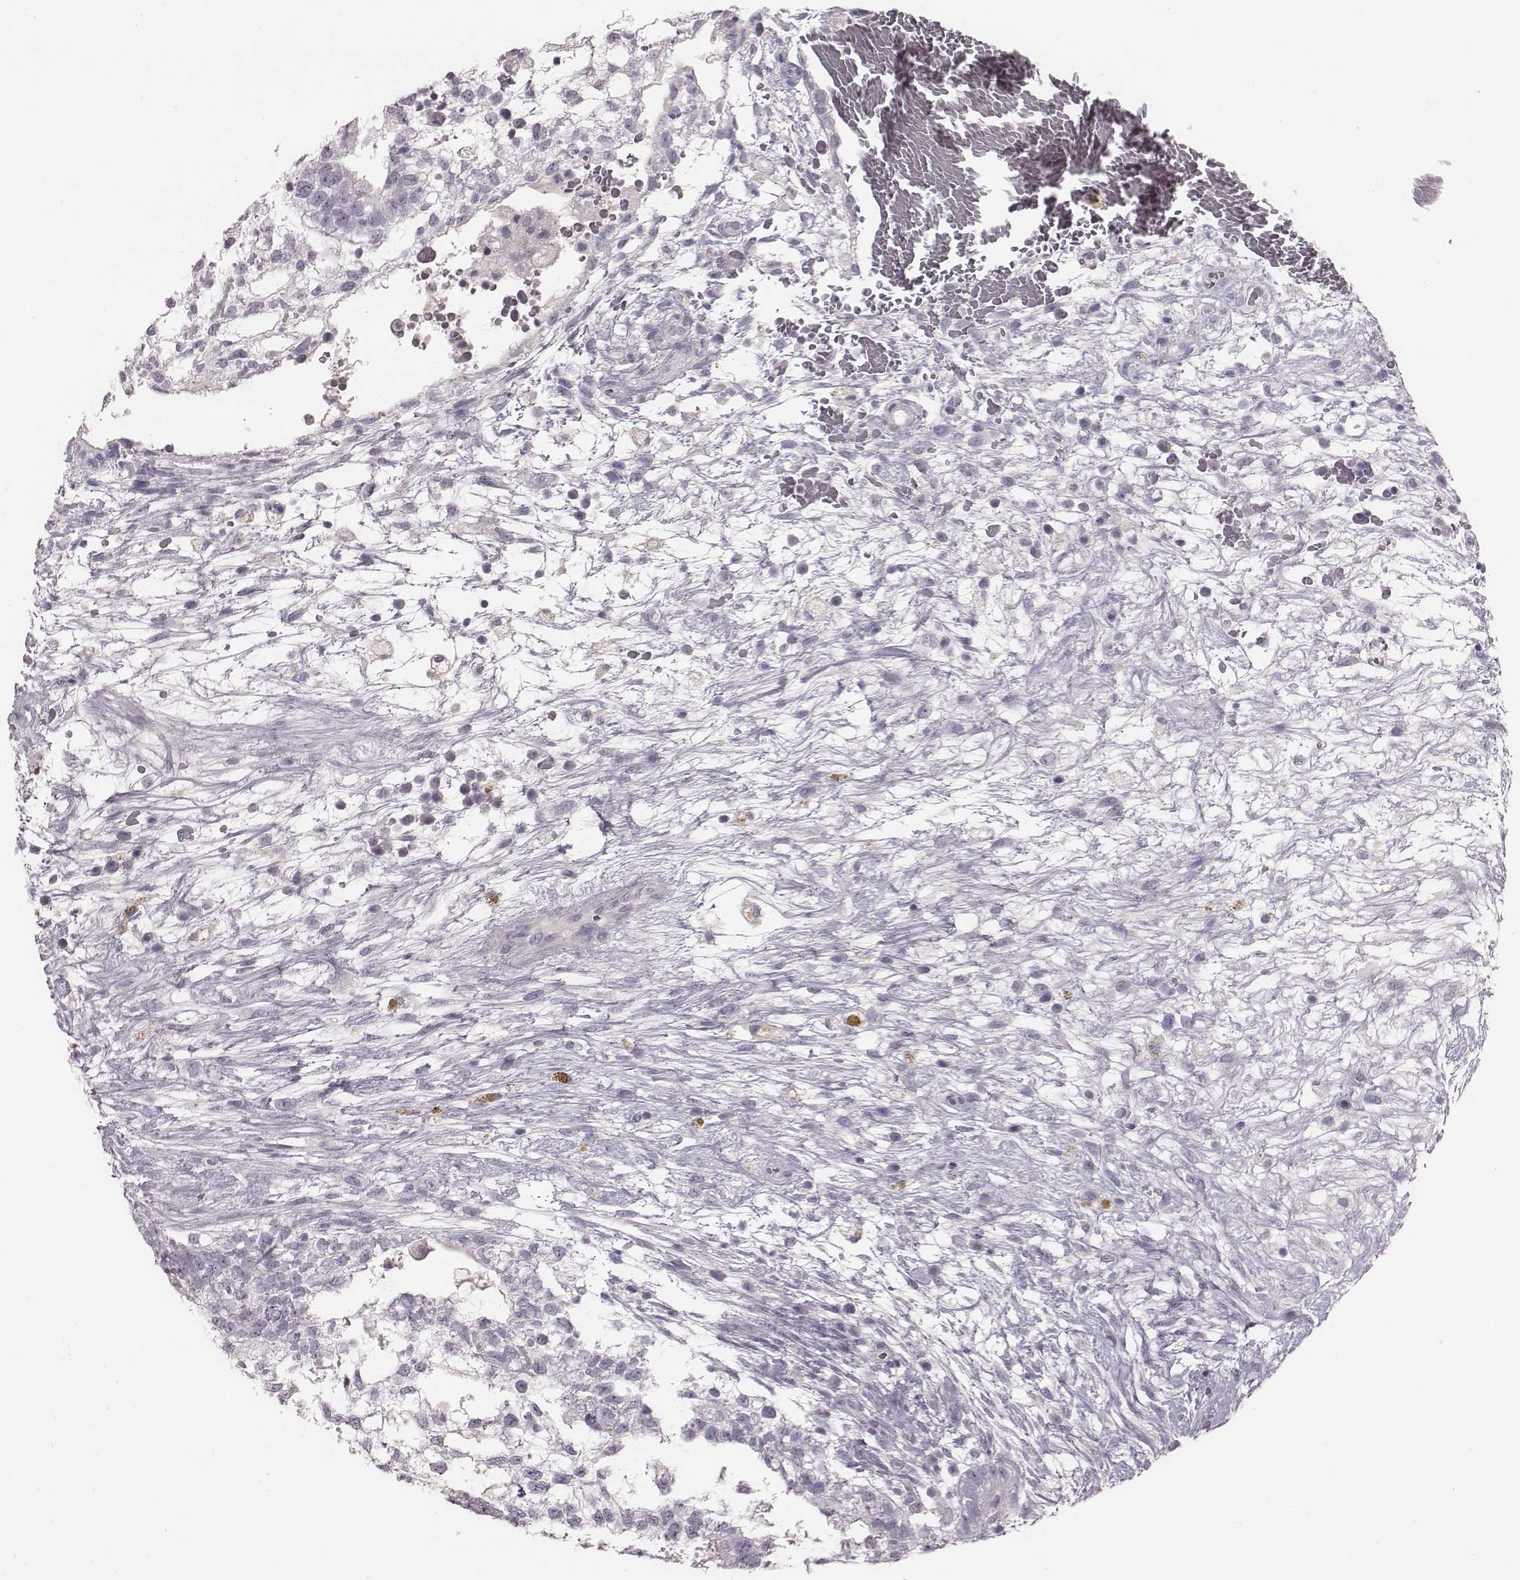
{"staining": {"intensity": "negative", "quantity": "none", "location": "none"}, "tissue": "testis cancer", "cell_type": "Tumor cells", "image_type": "cancer", "snomed": [{"axis": "morphology", "description": "Normal tissue, NOS"}, {"axis": "morphology", "description": "Carcinoma, Embryonal, NOS"}, {"axis": "topography", "description": "Testis"}], "caption": "Tumor cells are negative for protein expression in human testis cancer. The staining is performed using DAB (3,3'-diaminobenzidine) brown chromogen with nuclei counter-stained in using hematoxylin.", "gene": "PDE8B", "patient": {"sex": "male", "age": 32}}